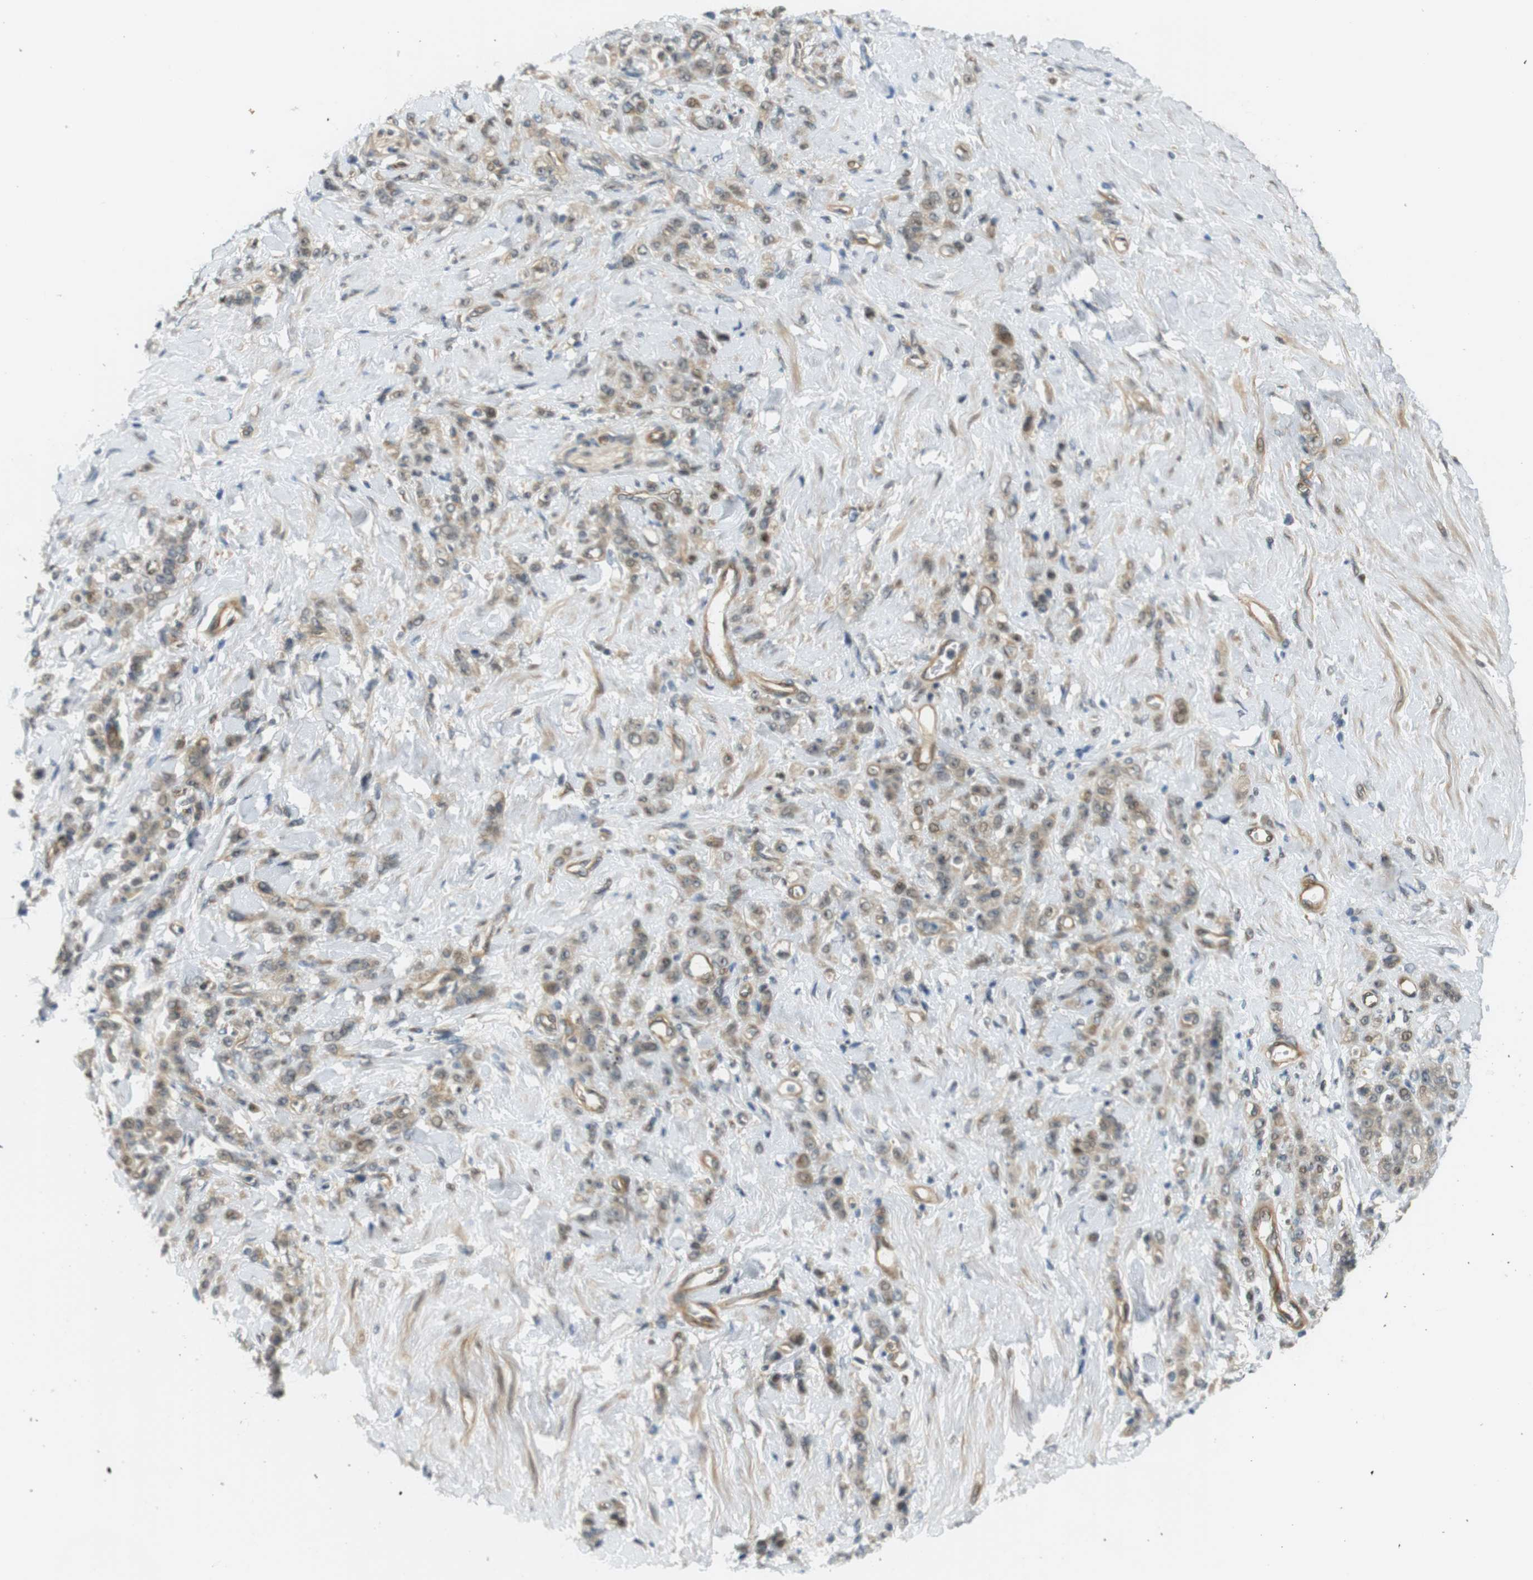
{"staining": {"intensity": "weak", "quantity": ">75%", "location": "cytoplasmic/membranous"}, "tissue": "stomach cancer", "cell_type": "Tumor cells", "image_type": "cancer", "snomed": [{"axis": "morphology", "description": "Adenocarcinoma, NOS"}, {"axis": "topography", "description": "Stomach"}], "caption": "Stomach cancer (adenocarcinoma) stained with DAB (3,3'-diaminobenzidine) immunohistochemistry (IHC) exhibits low levels of weak cytoplasmic/membranous positivity in approximately >75% of tumor cells.", "gene": "TSPAN9", "patient": {"sex": "male", "age": 82}}